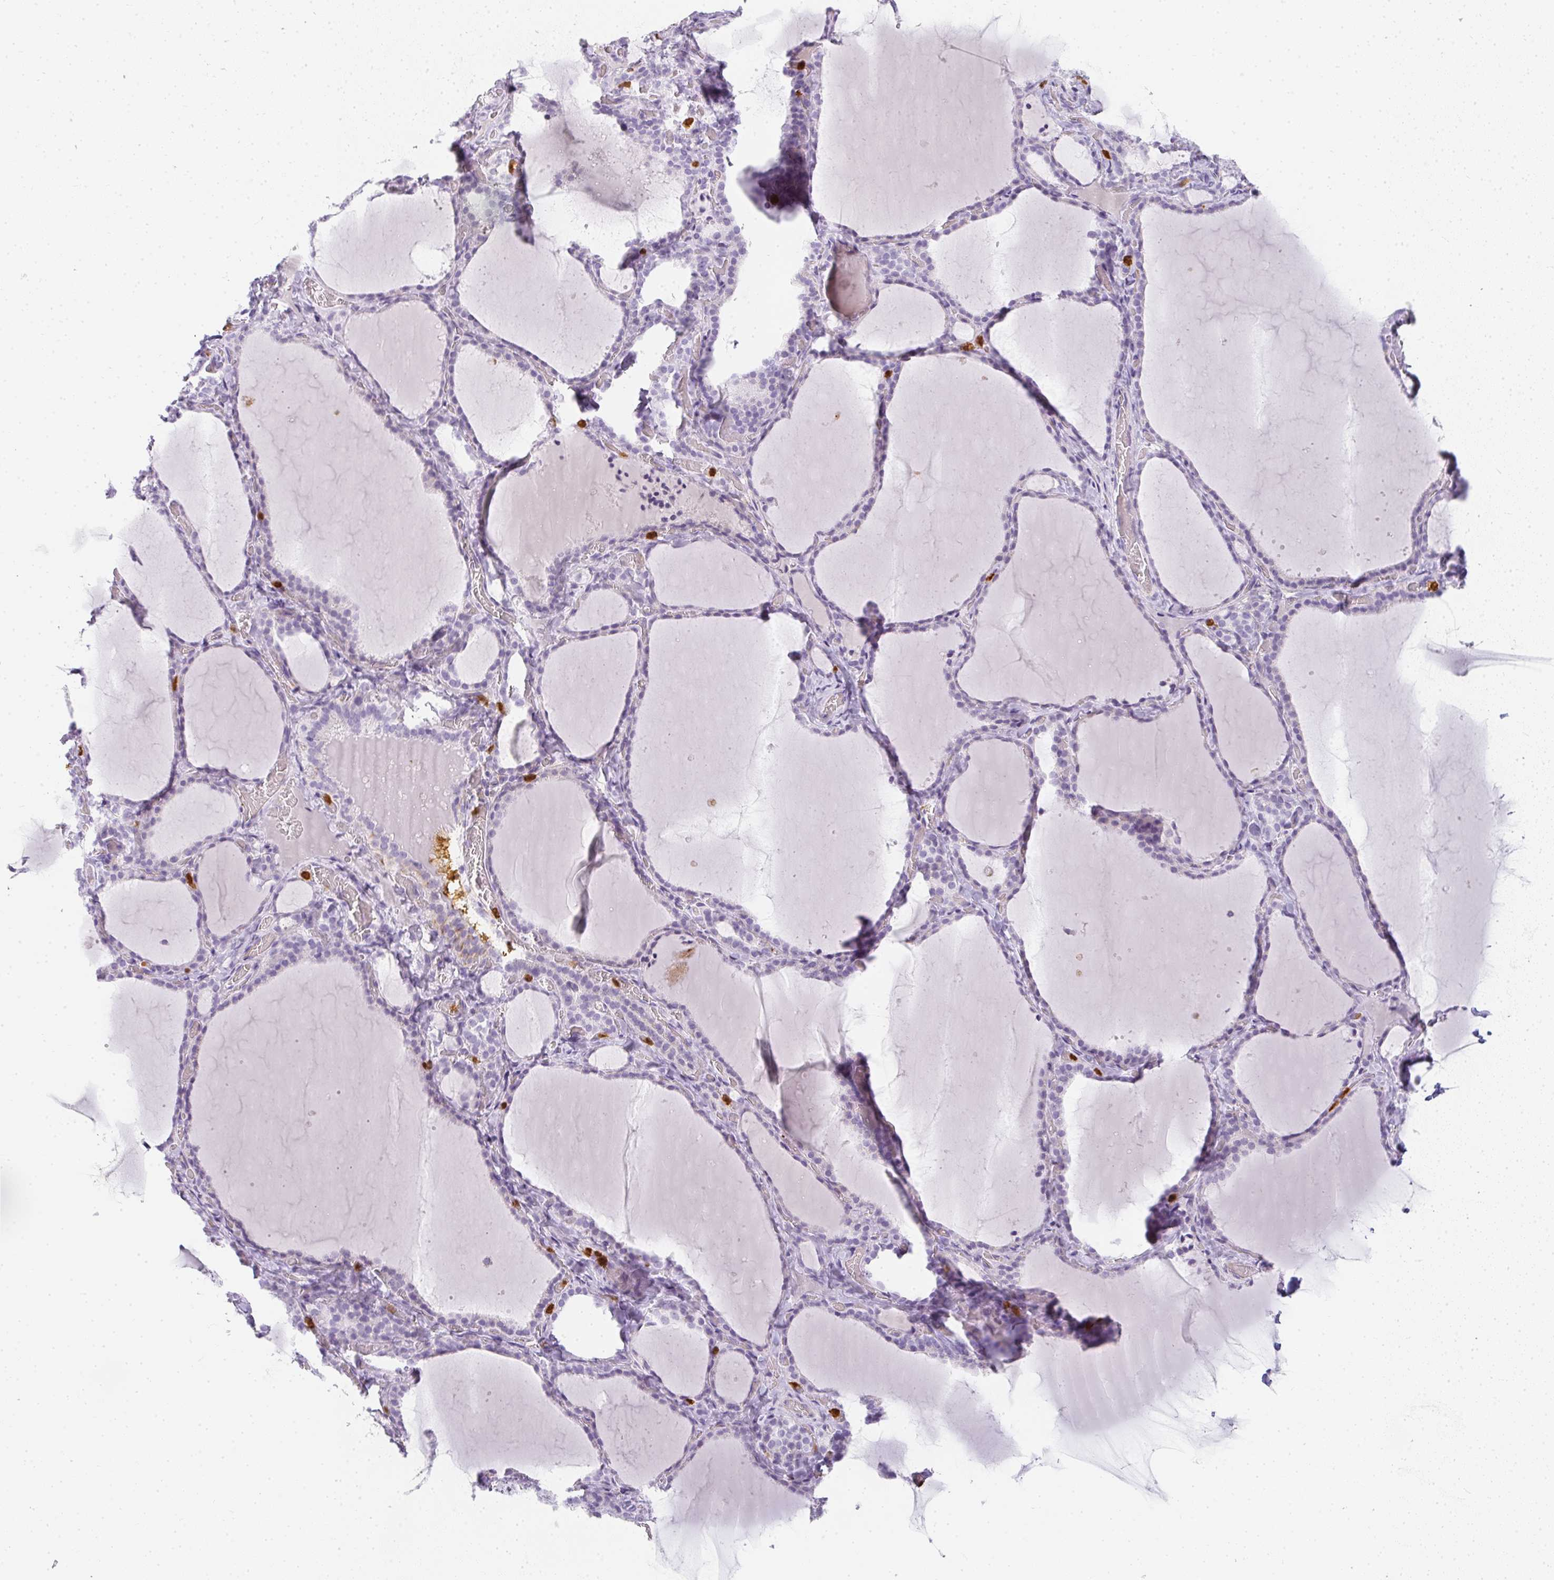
{"staining": {"intensity": "negative", "quantity": "none", "location": "none"}, "tissue": "thyroid gland", "cell_type": "Glandular cells", "image_type": "normal", "snomed": [{"axis": "morphology", "description": "Normal tissue, NOS"}, {"axis": "topography", "description": "Thyroid gland"}], "caption": "High power microscopy photomicrograph of an immunohistochemistry micrograph of unremarkable thyroid gland, revealing no significant expression in glandular cells.", "gene": "HK3", "patient": {"sex": "female", "age": 22}}